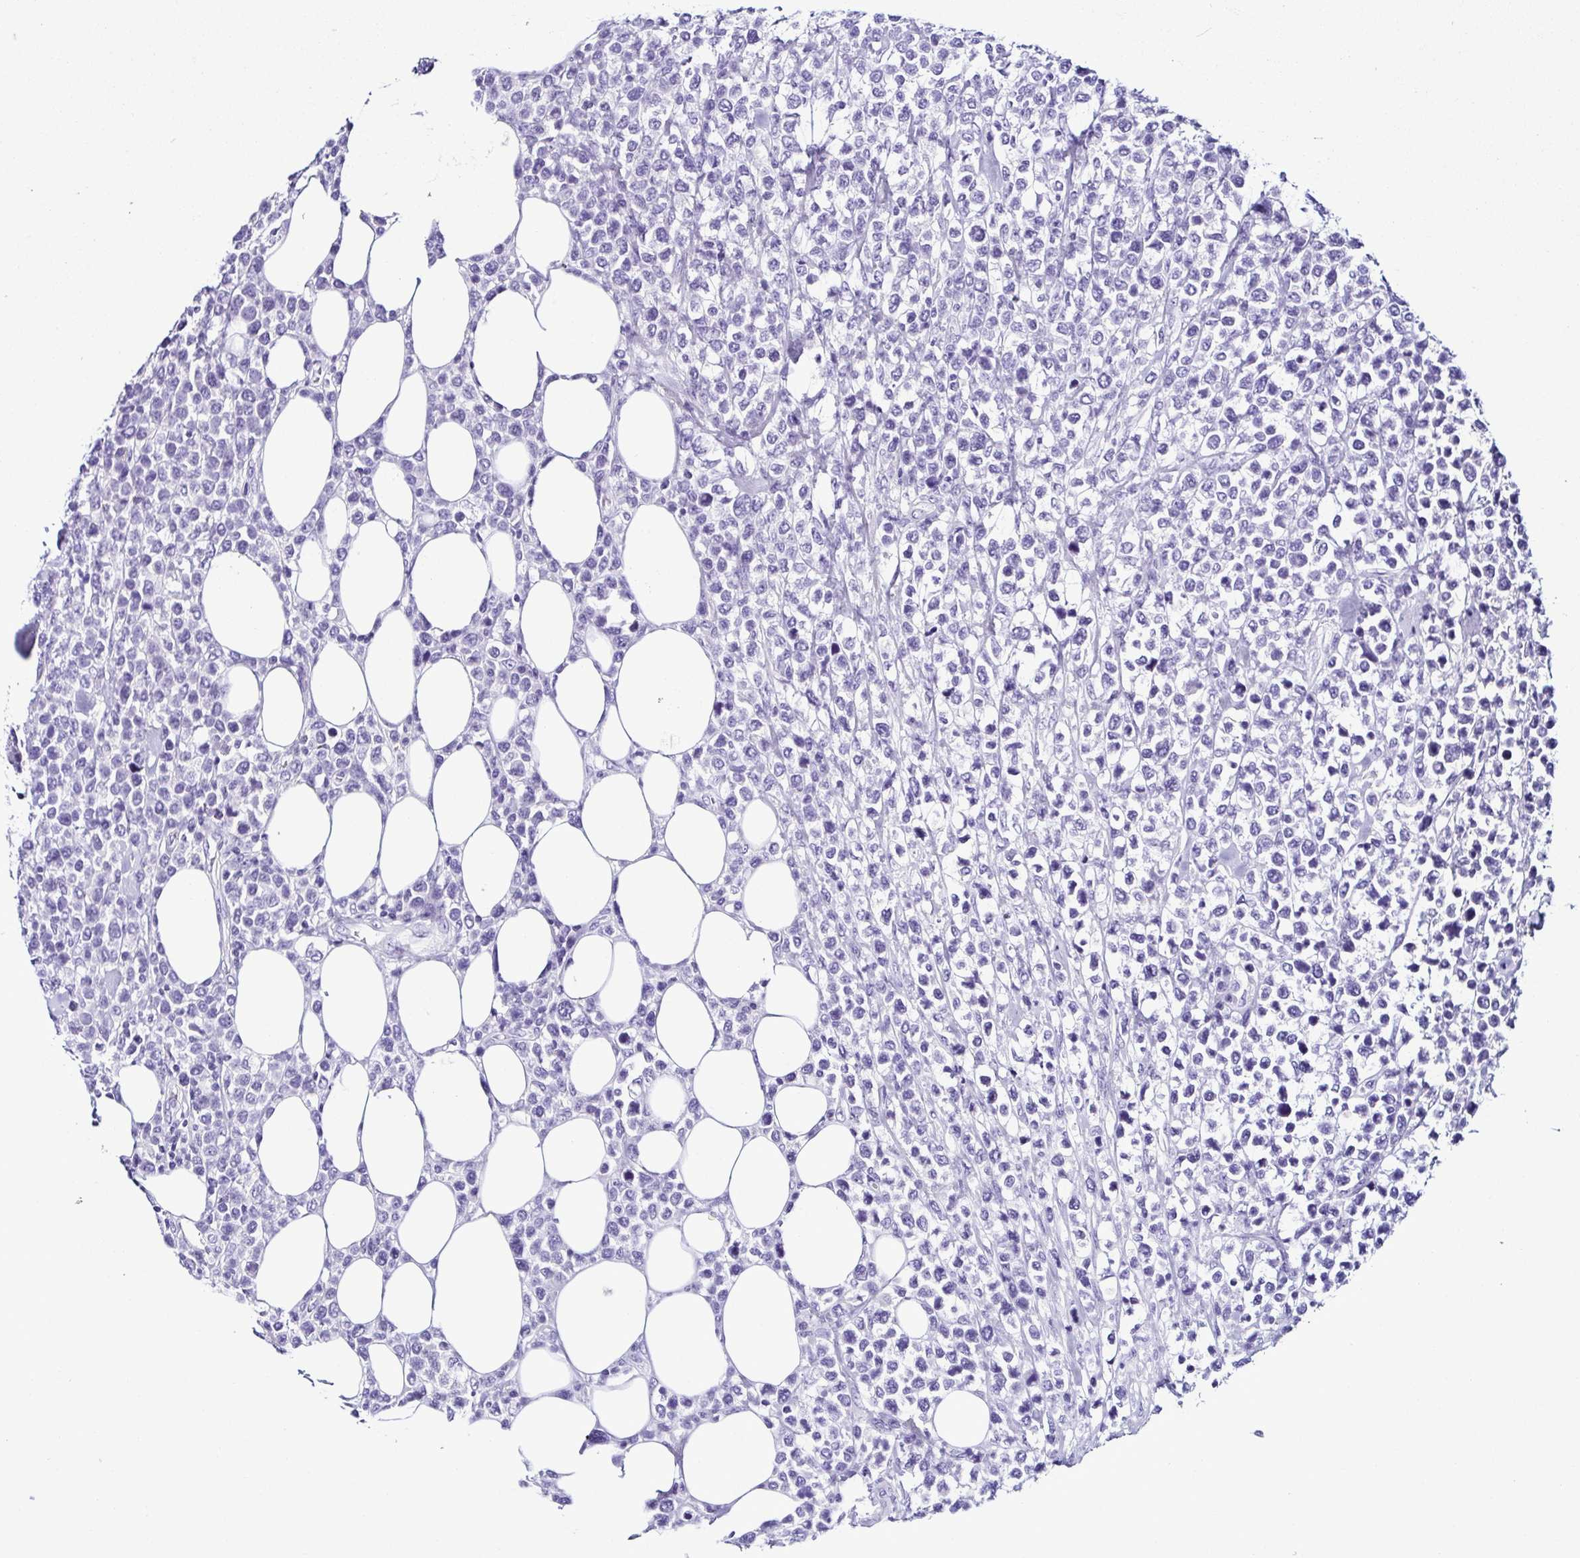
{"staining": {"intensity": "negative", "quantity": "none", "location": "none"}, "tissue": "lymphoma", "cell_type": "Tumor cells", "image_type": "cancer", "snomed": [{"axis": "morphology", "description": "Malignant lymphoma, non-Hodgkin's type, High grade"}, {"axis": "topography", "description": "Soft tissue"}], "caption": "An image of human high-grade malignant lymphoma, non-Hodgkin's type is negative for staining in tumor cells.", "gene": "SRL", "patient": {"sex": "female", "age": 56}}